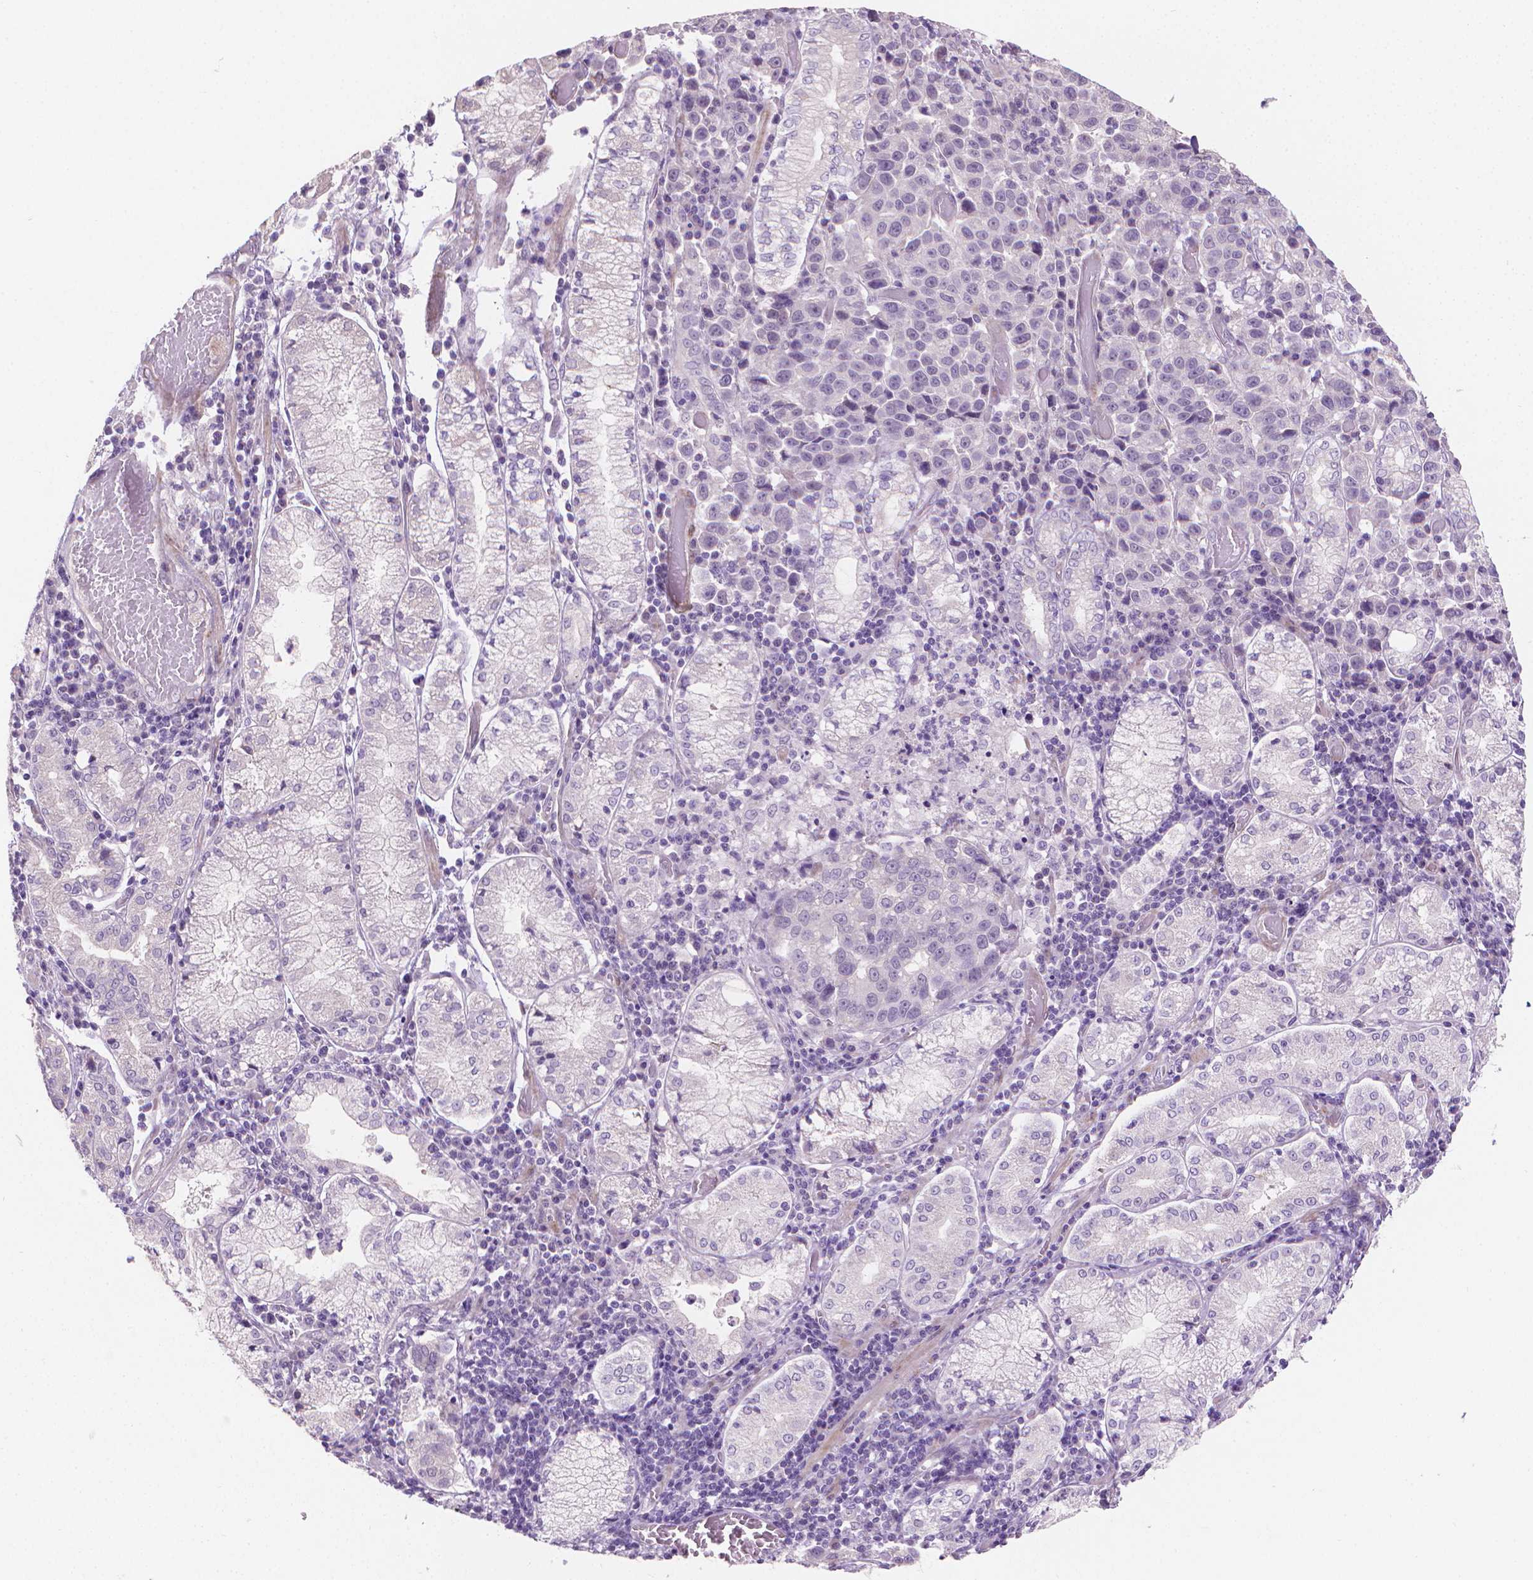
{"staining": {"intensity": "negative", "quantity": "none", "location": "none"}, "tissue": "stomach cancer", "cell_type": "Tumor cells", "image_type": "cancer", "snomed": [{"axis": "morphology", "description": "Adenocarcinoma, NOS"}, {"axis": "topography", "description": "Stomach"}], "caption": "Human stomach cancer stained for a protein using immunohistochemistry (IHC) reveals no staining in tumor cells.", "gene": "GSDMA", "patient": {"sex": "male", "age": 93}}